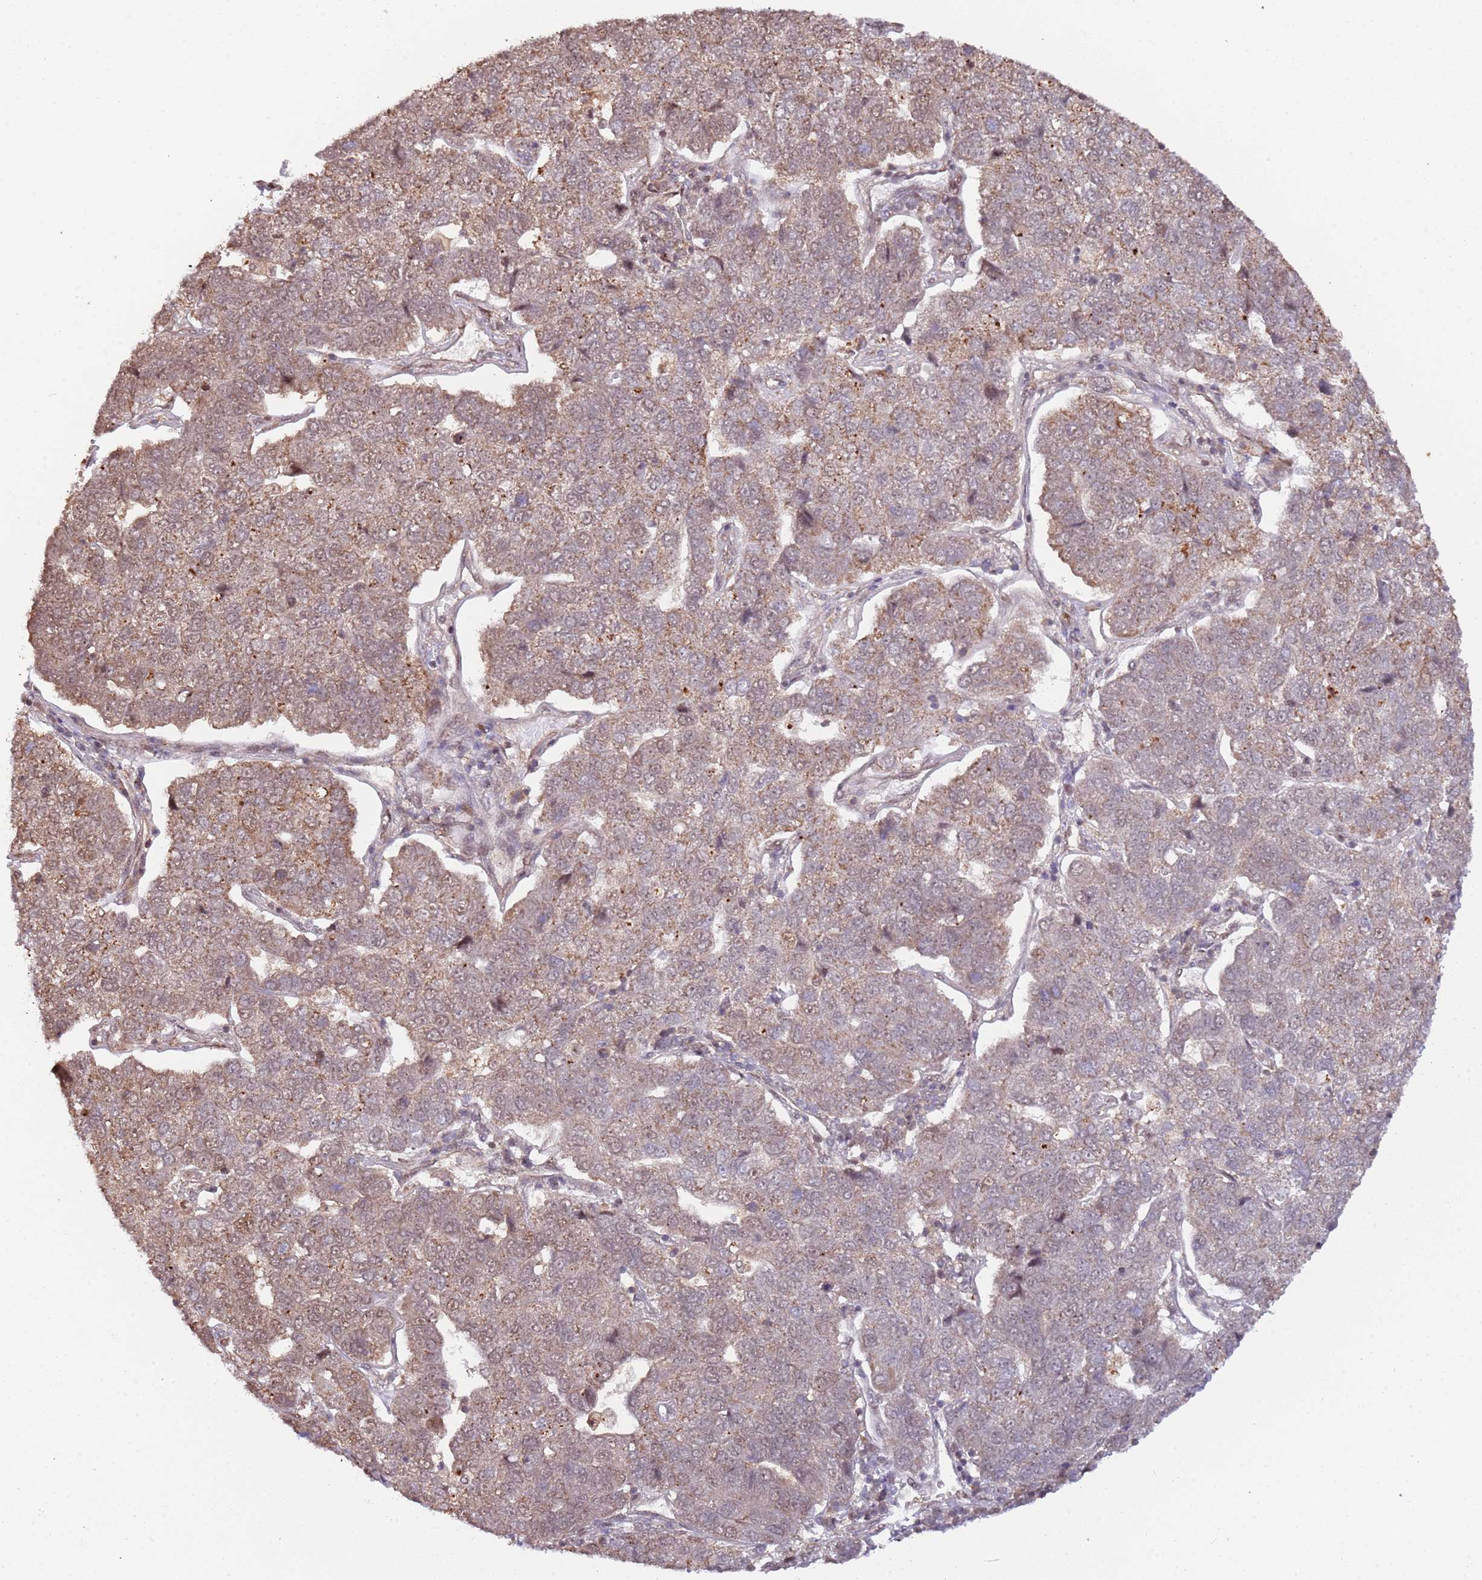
{"staining": {"intensity": "weak", "quantity": "25%-75%", "location": "cytoplasmic/membranous,nuclear"}, "tissue": "pancreatic cancer", "cell_type": "Tumor cells", "image_type": "cancer", "snomed": [{"axis": "morphology", "description": "Adenocarcinoma, NOS"}, {"axis": "topography", "description": "Pancreas"}], "caption": "Immunohistochemical staining of human pancreatic cancer shows weak cytoplasmic/membranous and nuclear protein staining in approximately 25%-75% of tumor cells. (DAB (3,3'-diaminobenzidine) IHC, brown staining for protein, blue staining for nuclei).", "gene": "PLSCR5", "patient": {"sex": "female", "age": 61}}